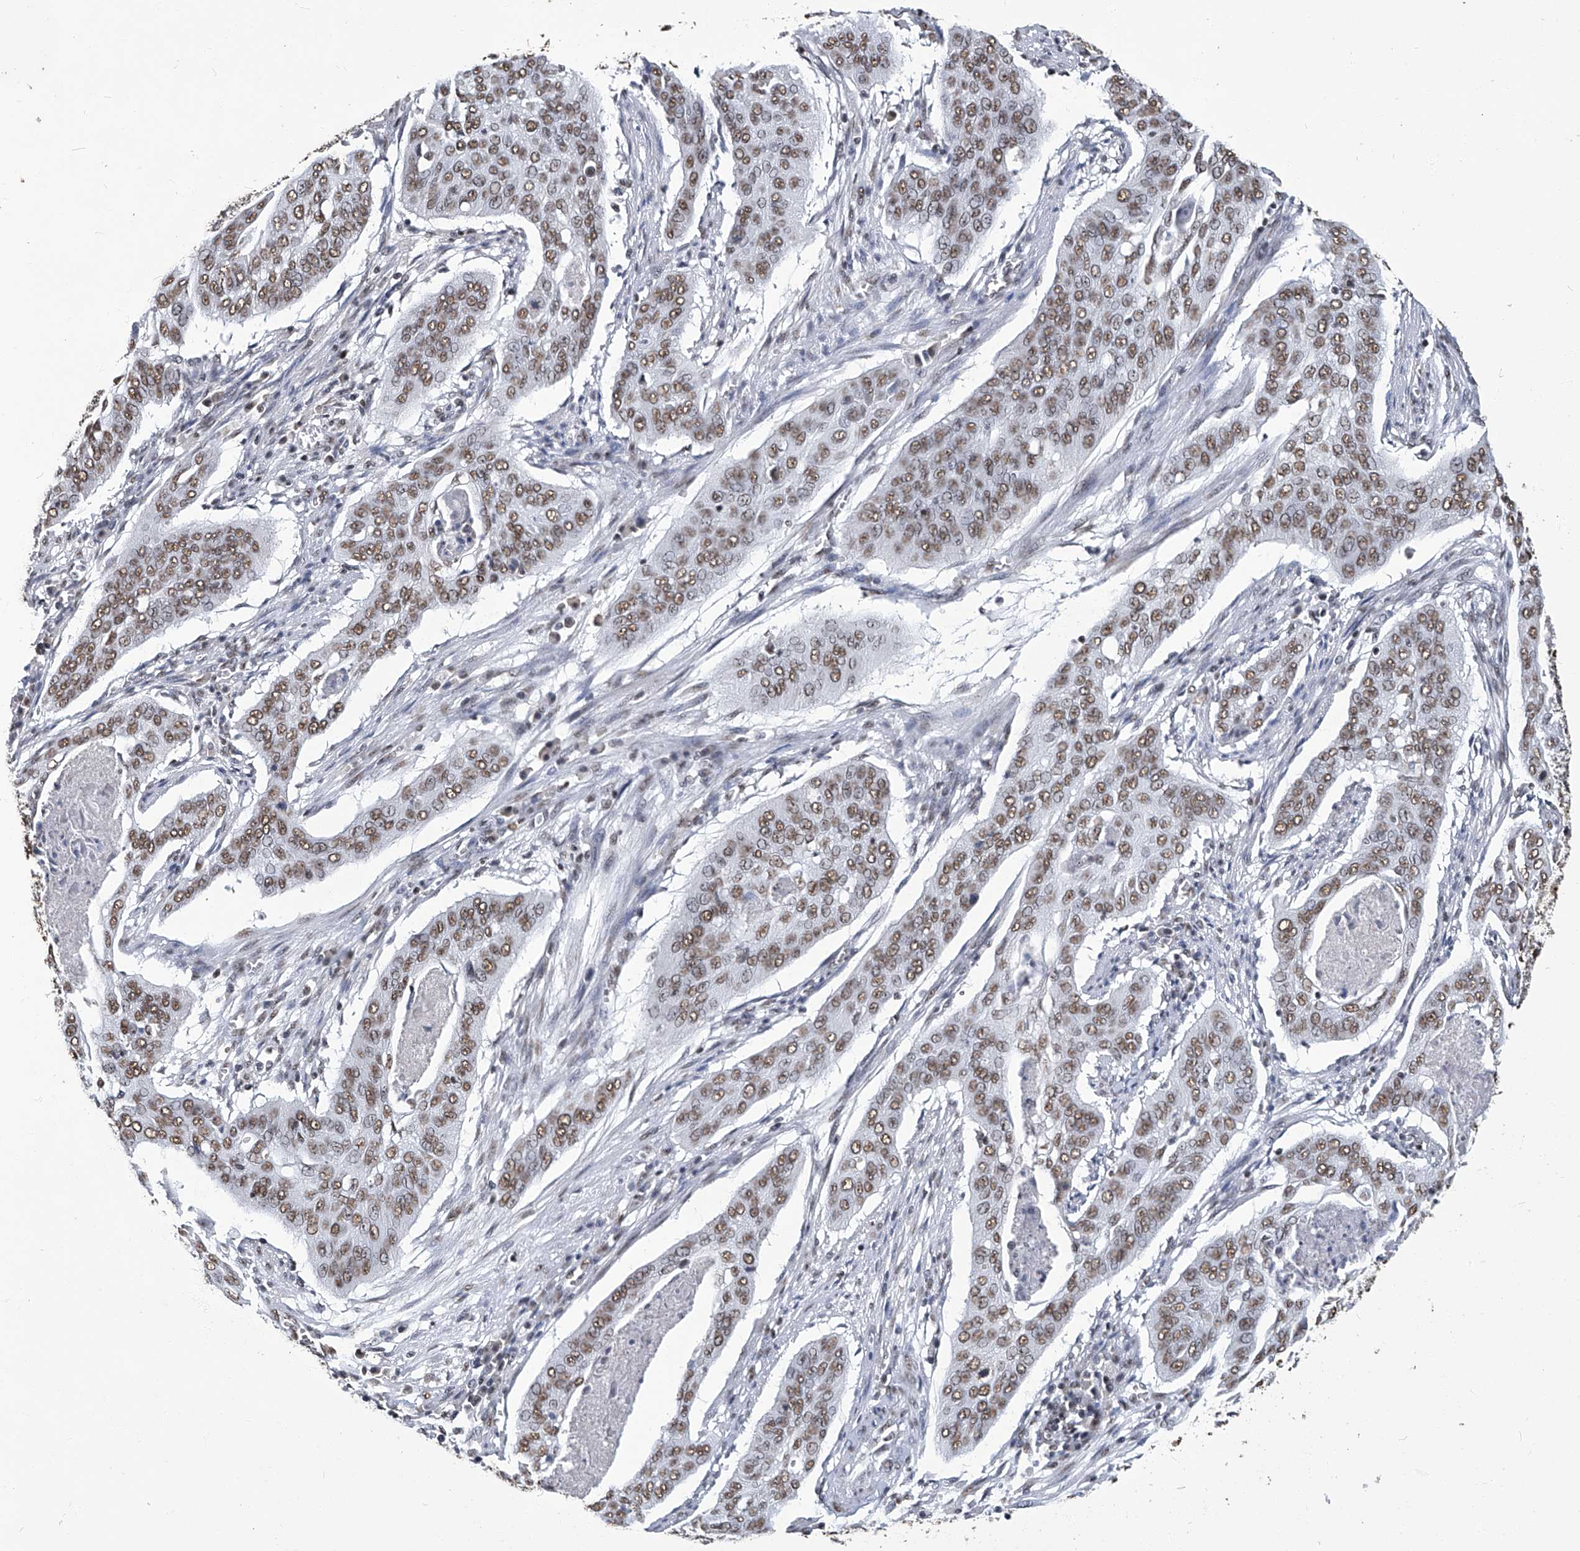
{"staining": {"intensity": "moderate", "quantity": ">75%", "location": "nuclear"}, "tissue": "cervical cancer", "cell_type": "Tumor cells", "image_type": "cancer", "snomed": [{"axis": "morphology", "description": "Squamous cell carcinoma, NOS"}, {"axis": "topography", "description": "Cervix"}], "caption": "Immunohistochemistry (IHC) of human cervical cancer demonstrates medium levels of moderate nuclear staining in approximately >75% of tumor cells.", "gene": "HBP1", "patient": {"sex": "female", "age": 39}}